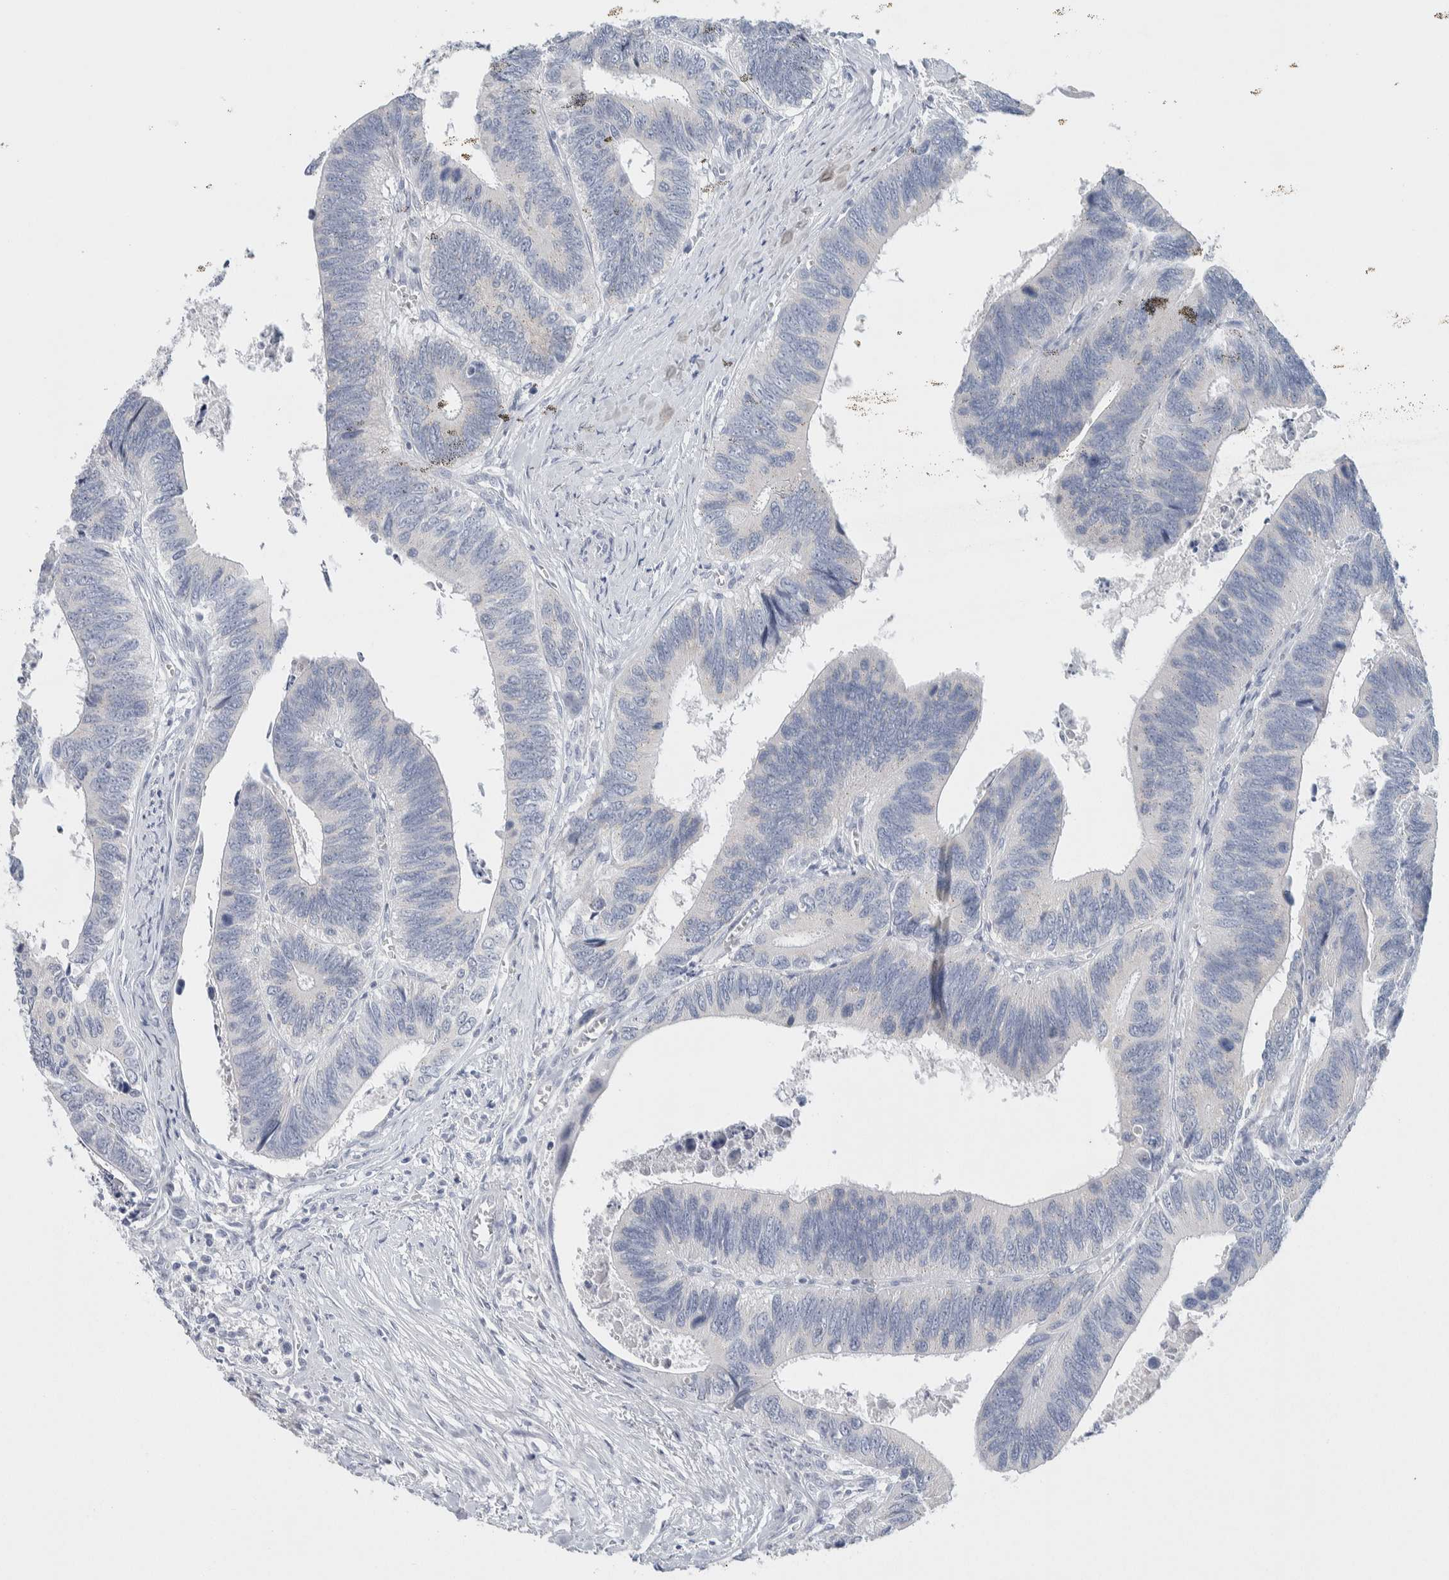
{"staining": {"intensity": "negative", "quantity": "none", "location": "none"}, "tissue": "colorectal cancer", "cell_type": "Tumor cells", "image_type": "cancer", "snomed": [{"axis": "morphology", "description": "Adenocarcinoma, NOS"}, {"axis": "topography", "description": "Colon"}], "caption": "Adenocarcinoma (colorectal) stained for a protein using immunohistochemistry exhibits no staining tumor cells.", "gene": "SCN2A", "patient": {"sex": "male", "age": 72}}